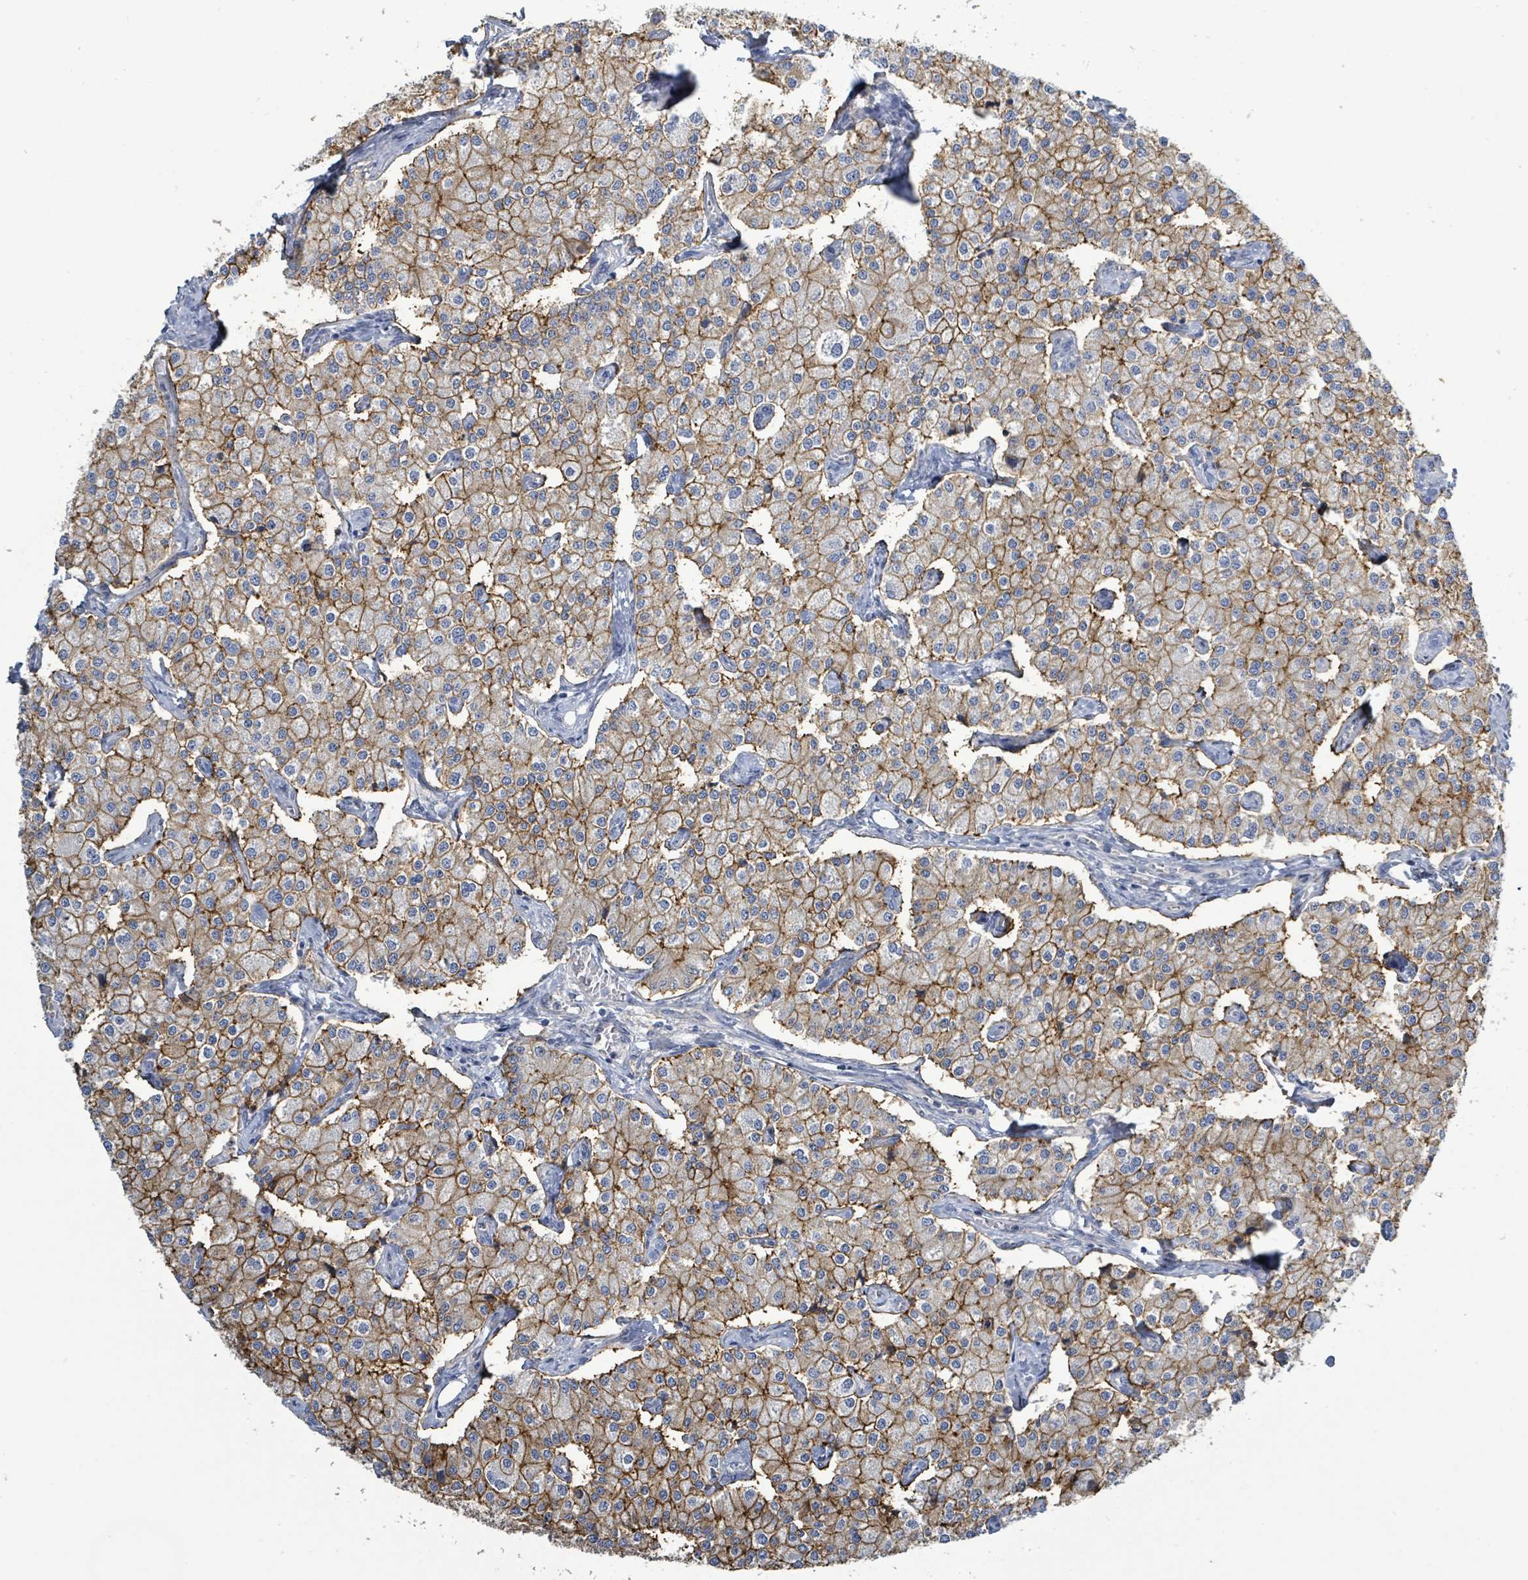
{"staining": {"intensity": "moderate", "quantity": ">75%", "location": "cytoplasmic/membranous"}, "tissue": "carcinoid", "cell_type": "Tumor cells", "image_type": "cancer", "snomed": [{"axis": "morphology", "description": "Carcinoid, malignant, NOS"}, {"axis": "topography", "description": "Colon"}], "caption": "Immunohistochemical staining of human carcinoid reveals medium levels of moderate cytoplasmic/membranous protein expression in approximately >75% of tumor cells.", "gene": "KRAS", "patient": {"sex": "female", "age": 52}}